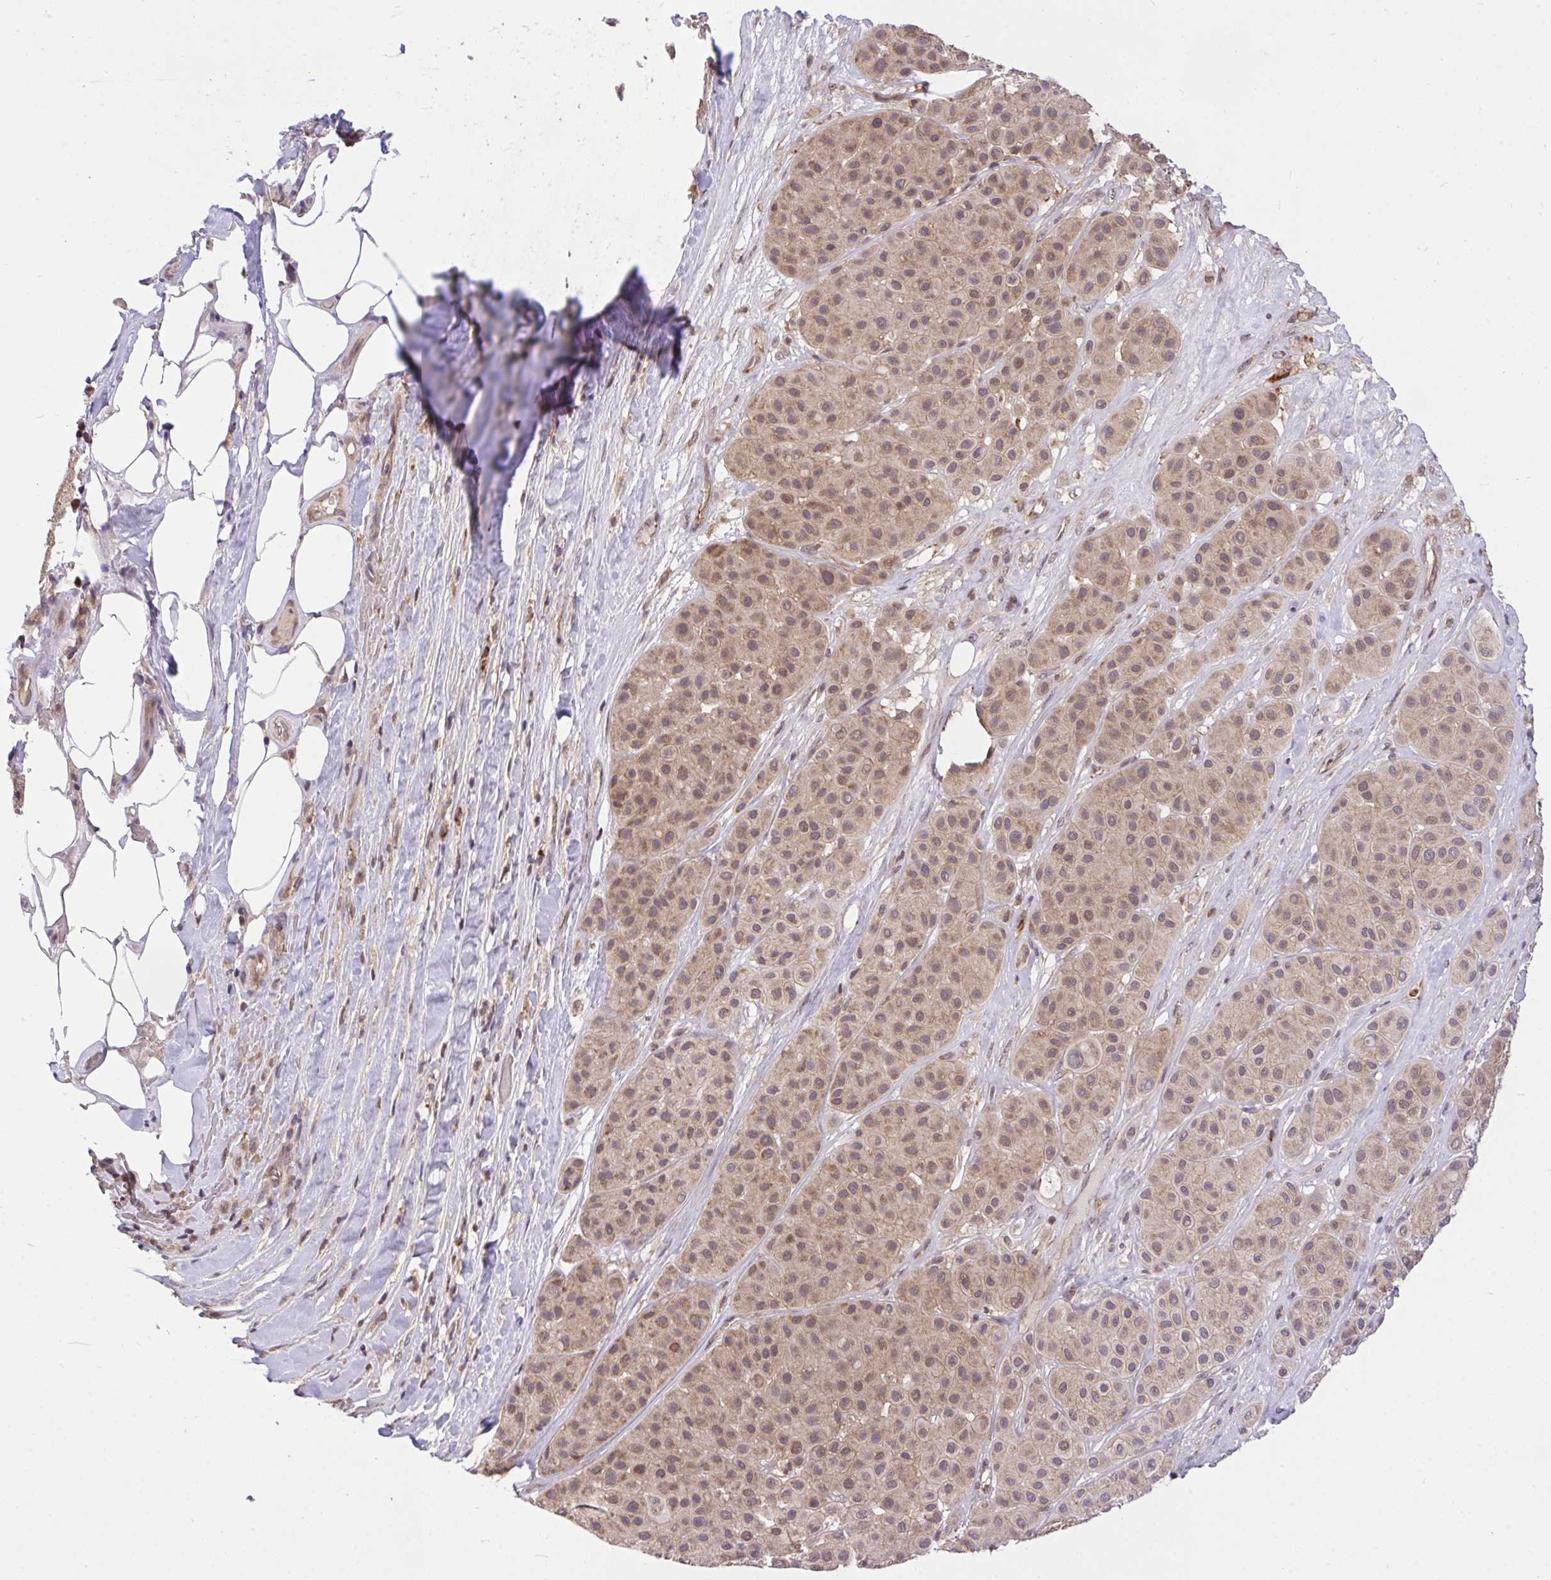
{"staining": {"intensity": "weak", "quantity": ">75%", "location": "cytoplasmic/membranous,nuclear"}, "tissue": "melanoma", "cell_type": "Tumor cells", "image_type": "cancer", "snomed": [{"axis": "morphology", "description": "Malignant melanoma, Metastatic site"}, {"axis": "topography", "description": "Smooth muscle"}], "caption": "Malignant melanoma (metastatic site) was stained to show a protein in brown. There is low levels of weak cytoplasmic/membranous and nuclear expression in approximately >75% of tumor cells.", "gene": "PPP1CA", "patient": {"sex": "male", "age": 41}}